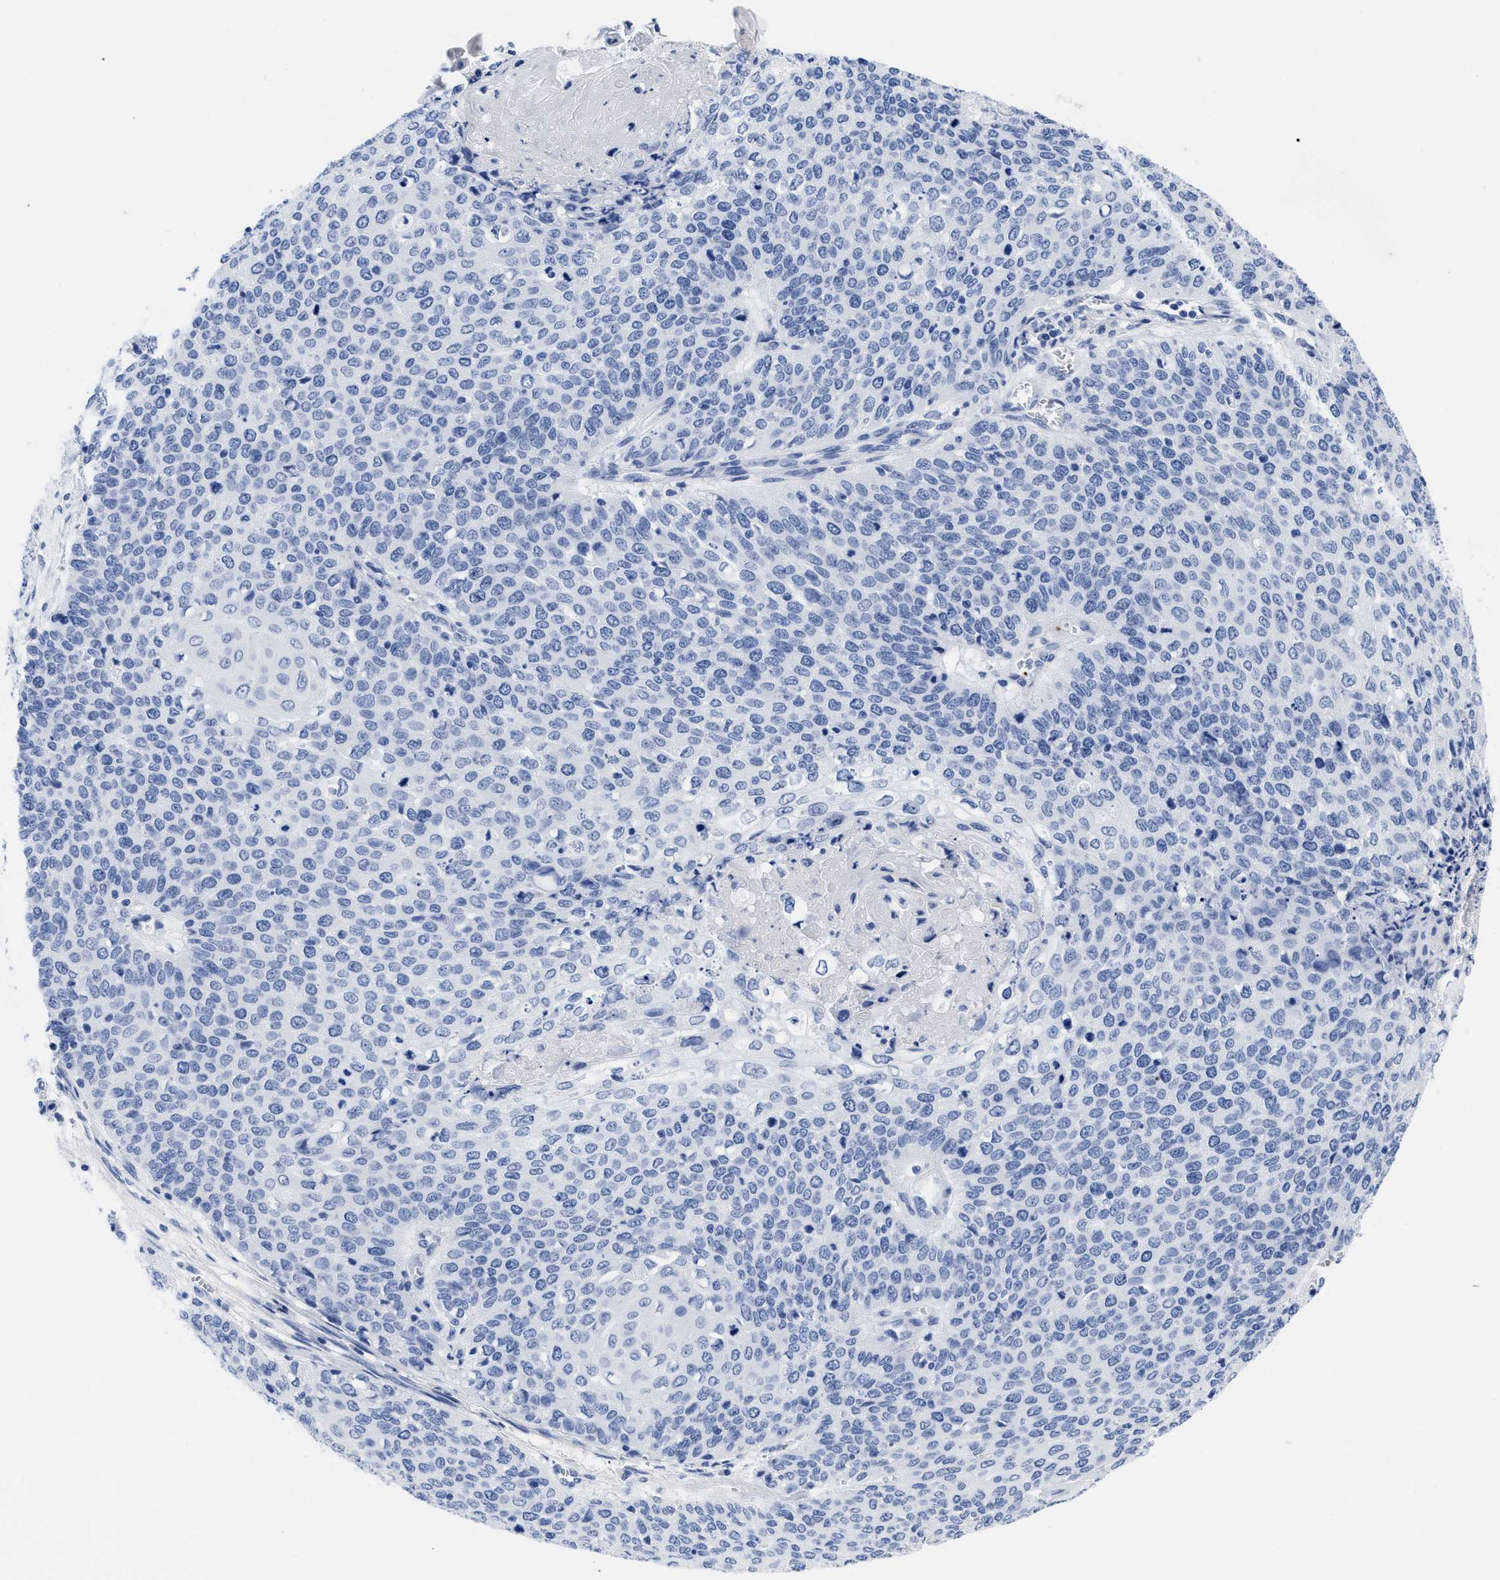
{"staining": {"intensity": "negative", "quantity": "none", "location": "none"}, "tissue": "cervical cancer", "cell_type": "Tumor cells", "image_type": "cancer", "snomed": [{"axis": "morphology", "description": "Squamous cell carcinoma, NOS"}, {"axis": "topography", "description": "Cervix"}], "caption": "DAB immunohistochemical staining of squamous cell carcinoma (cervical) reveals no significant expression in tumor cells. The staining was performed using DAB to visualize the protein expression in brown, while the nuclei were stained in blue with hematoxylin (Magnification: 20x).", "gene": "TREML1", "patient": {"sex": "female", "age": 39}}